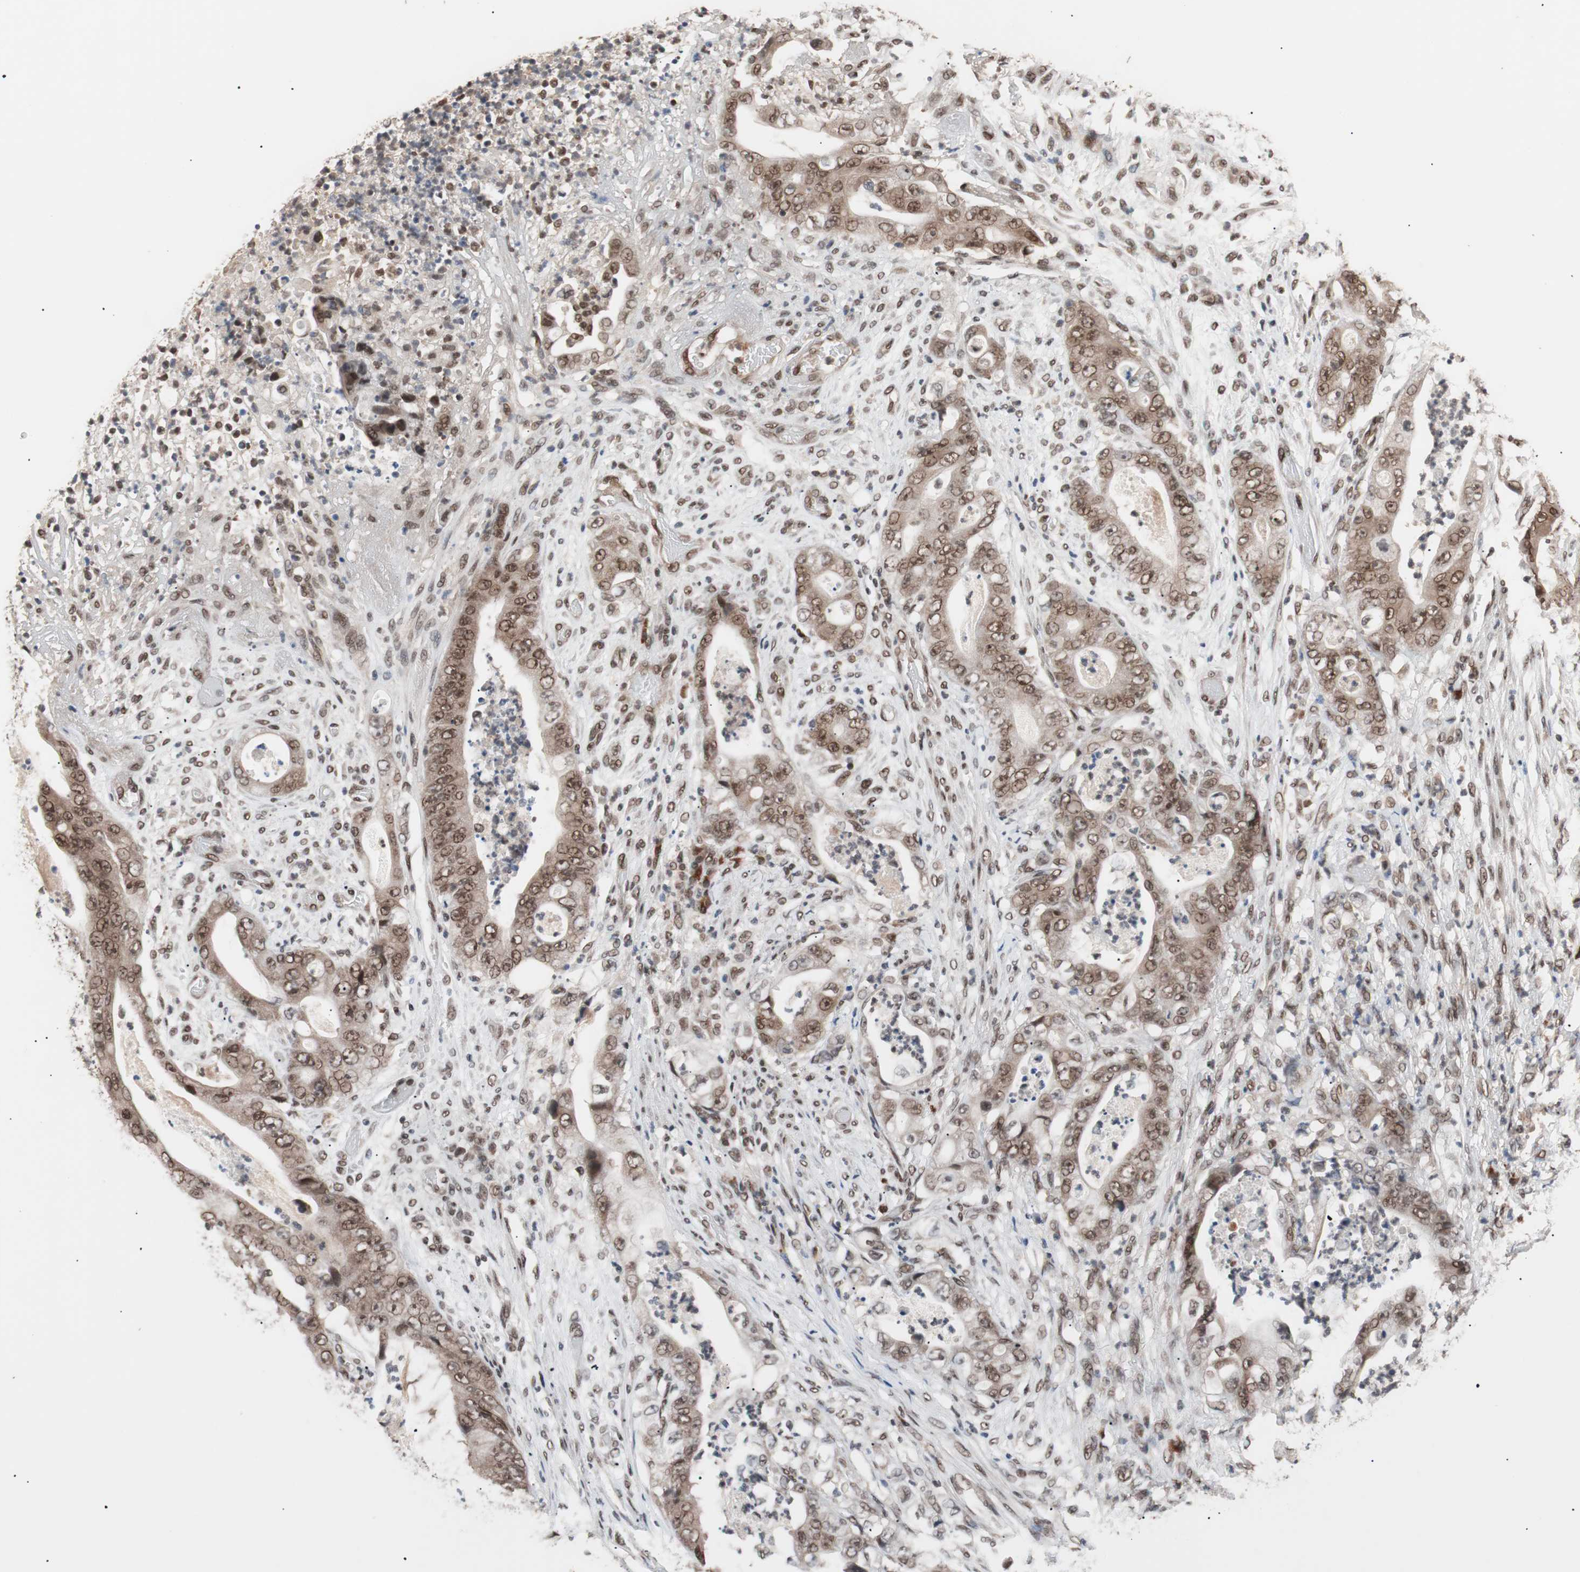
{"staining": {"intensity": "moderate", "quantity": ">75%", "location": "cytoplasmic/membranous,nuclear"}, "tissue": "stomach cancer", "cell_type": "Tumor cells", "image_type": "cancer", "snomed": [{"axis": "morphology", "description": "Adenocarcinoma, NOS"}, {"axis": "topography", "description": "Stomach"}], "caption": "Tumor cells show moderate cytoplasmic/membranous and nuclear expression in approximately >75% of cells in stomach cancer (adenocarcinoma). Nuclei are stained in blue.", "gene": "CHAMP1", "patient": {"sex": "female", "age": 73}}